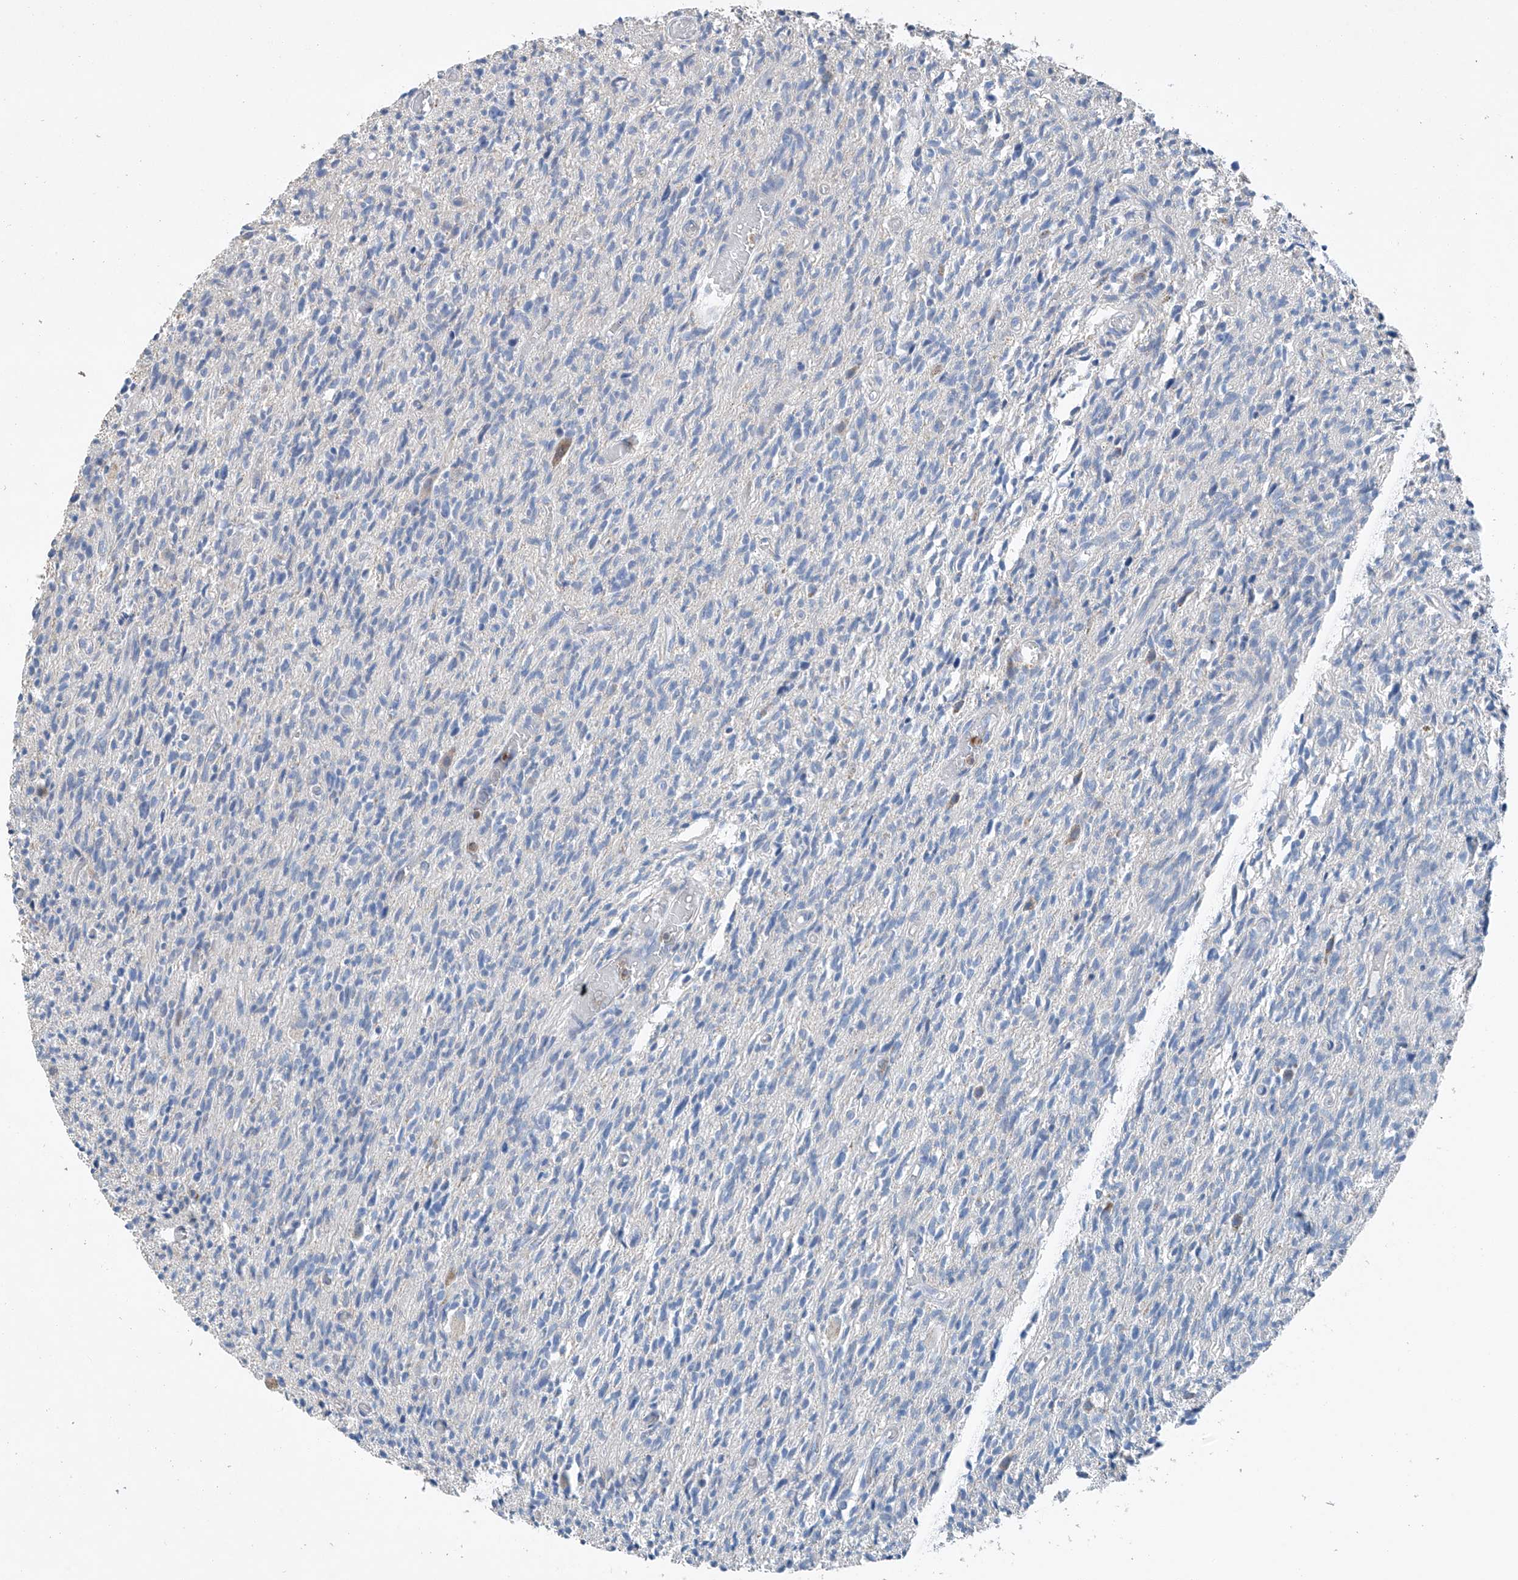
{"staining": {"intensity": "negative", "quantity": "none", "location": "none"}, "tissue": "glioma", "cell_type": "Tumor cells", "image_type": "cancer", "snomed": [{"axis": "morphology", "description": "Glioma, malignant, High grade"}, {"axis": "topography", "description": "Brain"}], "caption": "Photomicrograph shows no protein expression in tumor cells of high-grade glioma (malignant) tissue.", "gene": "KLF15", "patient": {"sex": "female", "age": 57}}